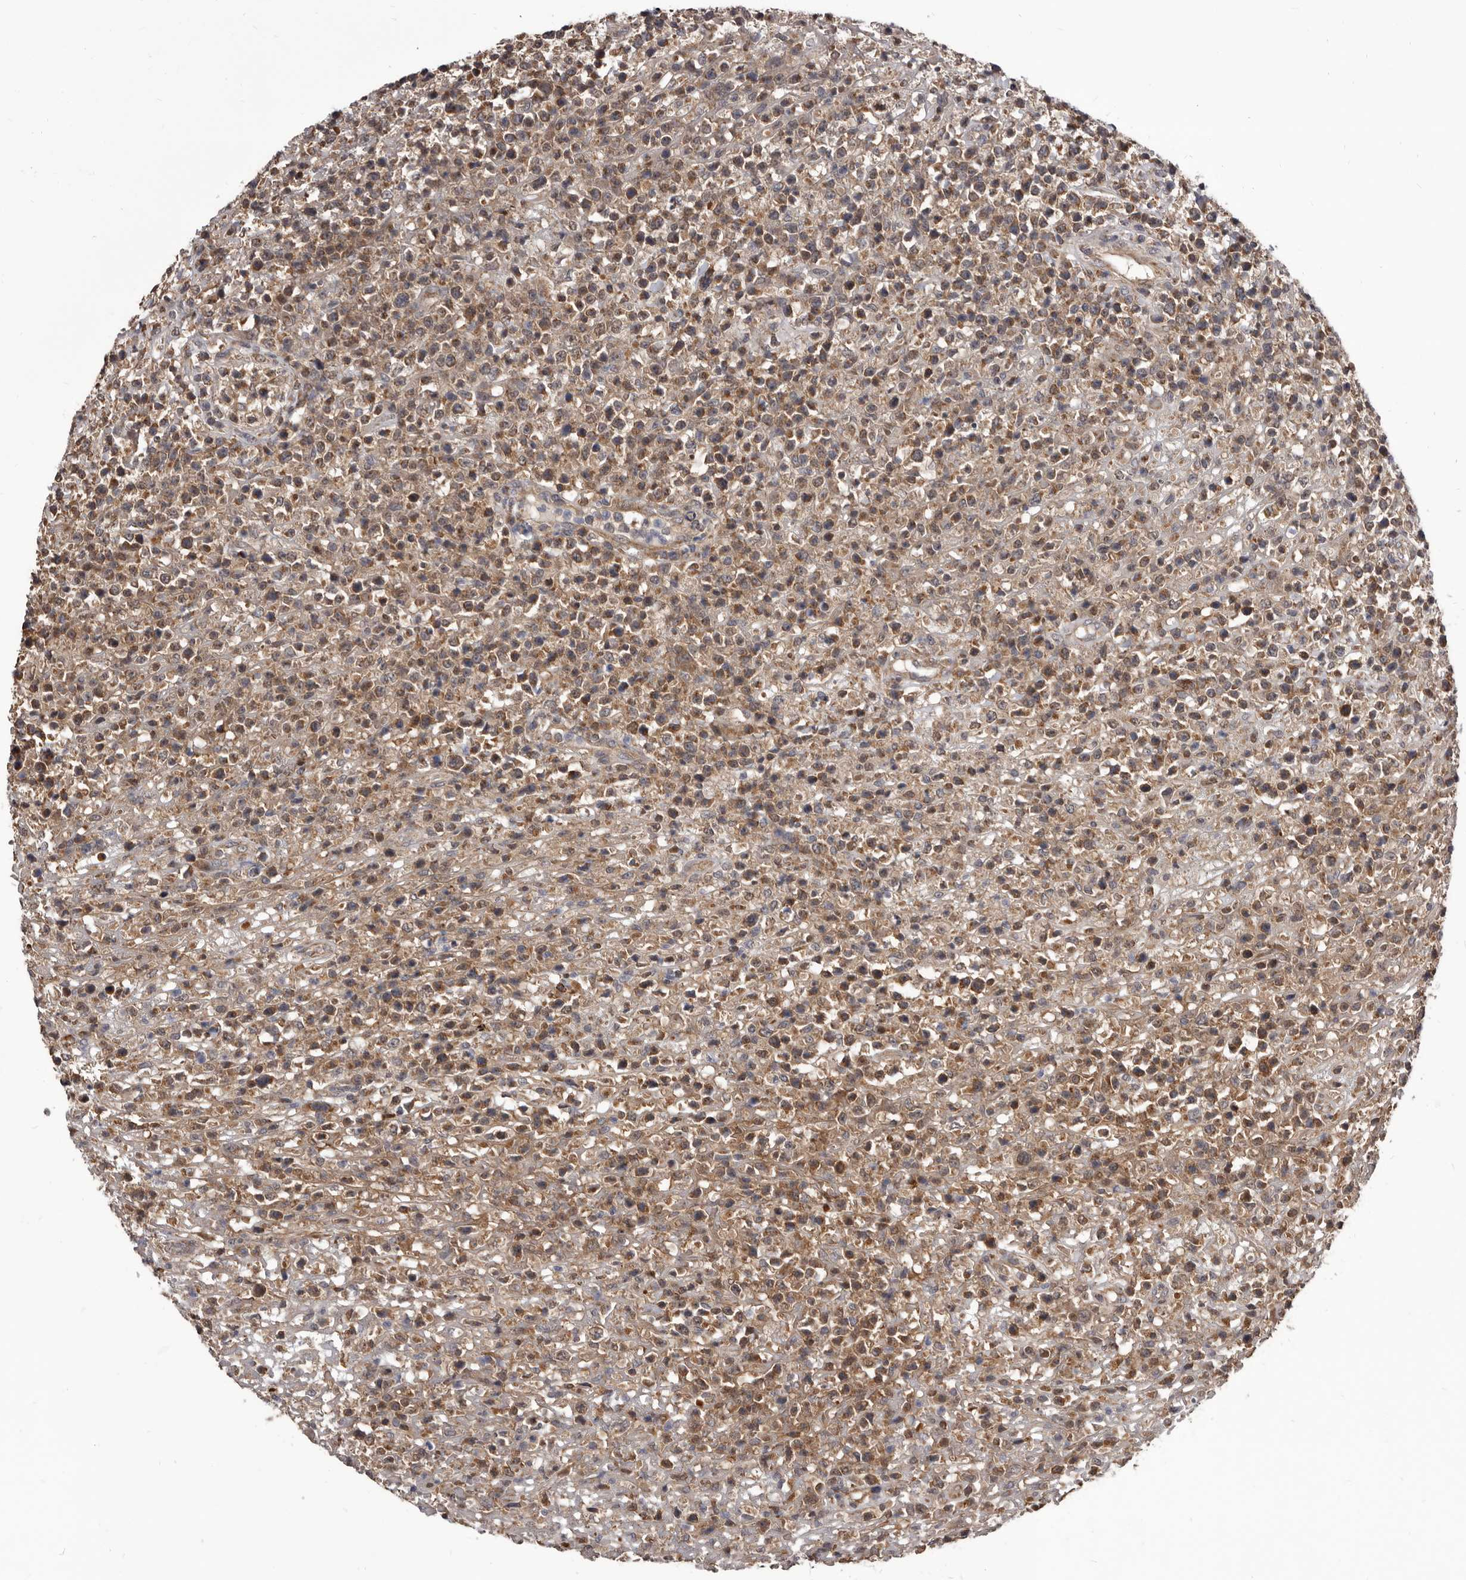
{"staining": {"intensity": "moderate", "quantity": ">75%", "location": "cytoplasmic/membranous"}, "tissue": "lymphoma", "cell_type": "Tumor cells", "image_type": "cancer", "snomed": [{"axis": "morphology", "description": "Malignant lymphoma, non-Hodgkin's type, High grade"}, {"axis": "topography", "description": "Colon"}], "caption": "Immunohistochemical staining of lymphoma demonstrates moderate cytoplasmic/membranous protein expression in about >75% of tumor cells. (DAB (3,3'-diaminobenzidine) = brown stain, brightfield microscopy at high magnification).", "gene": "MAP3K14", "patient": {"sex": "female", "age": 53}}